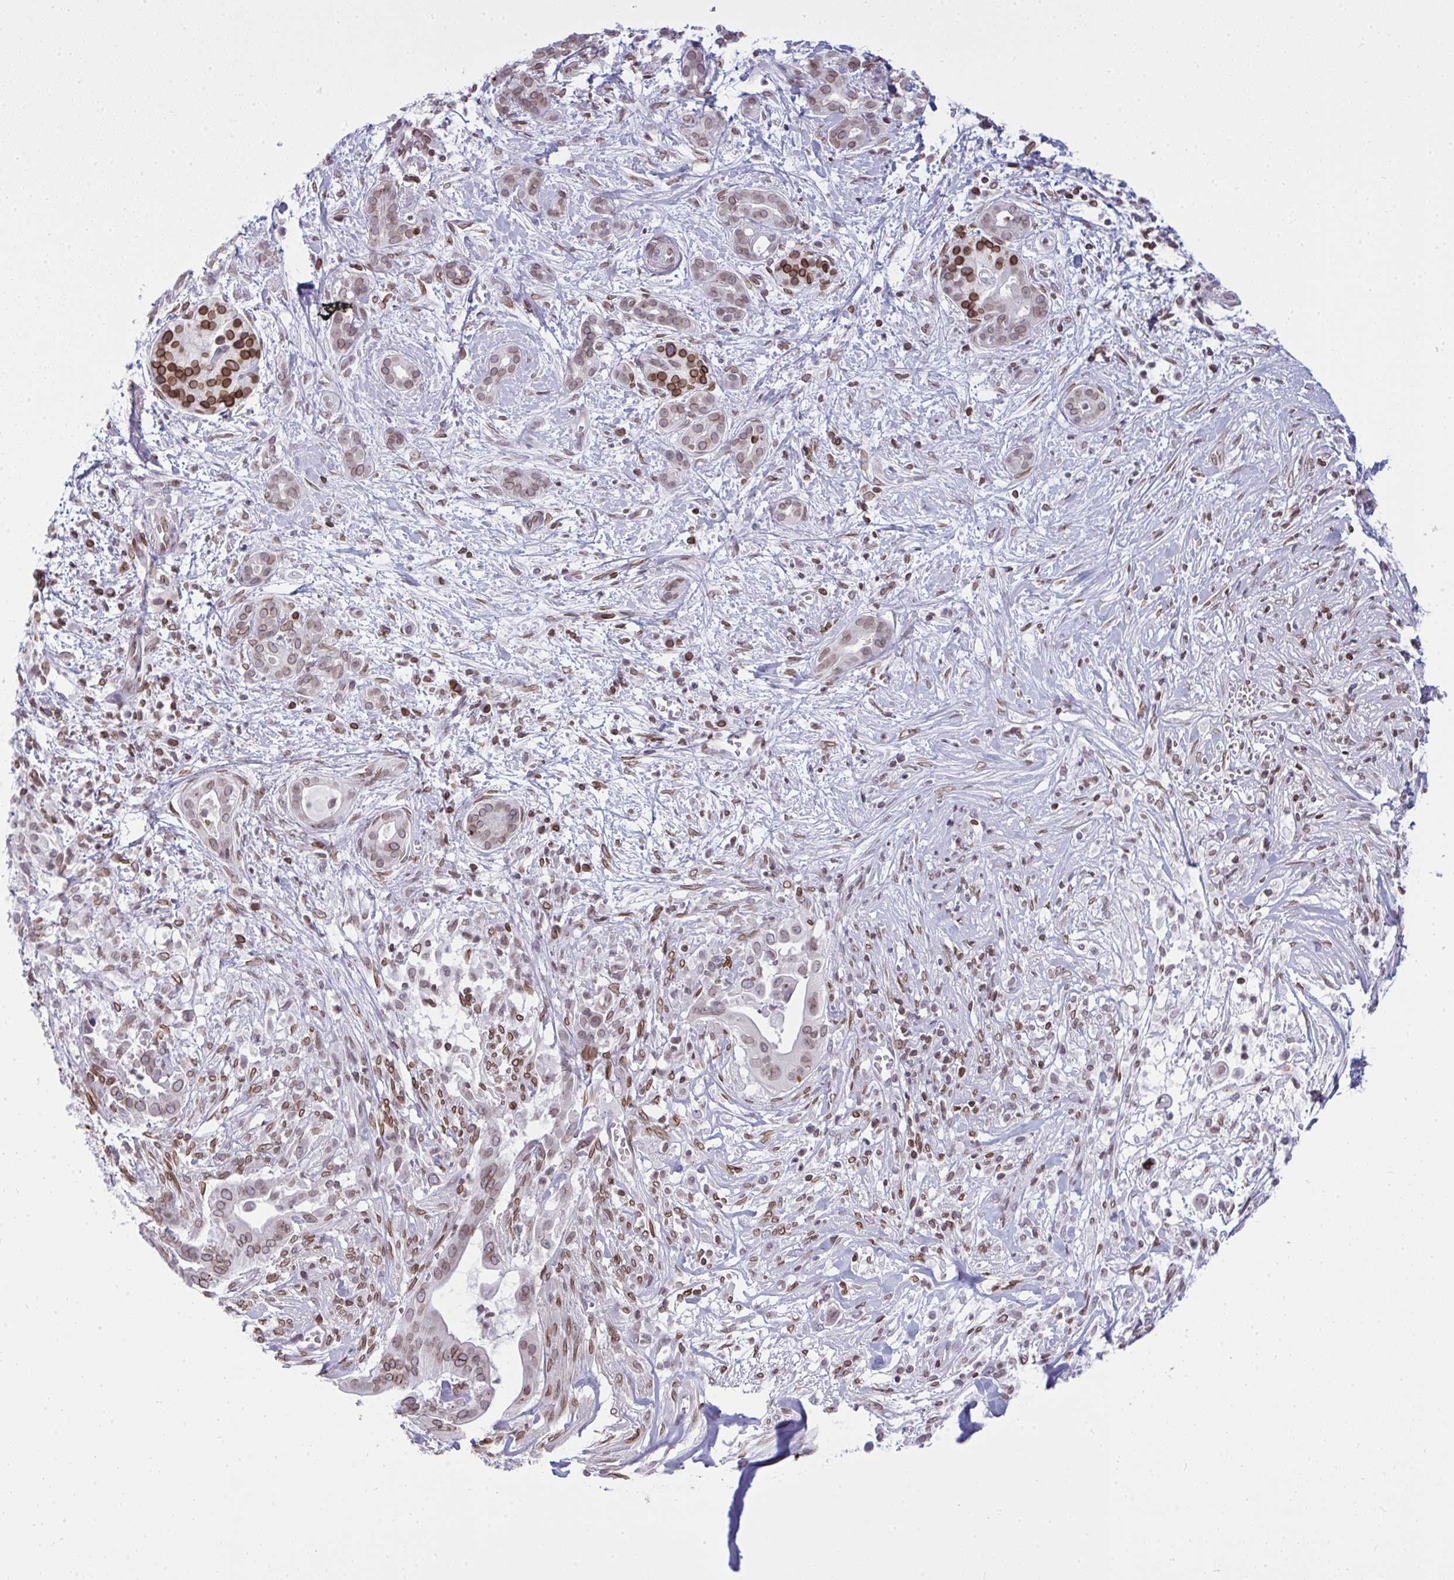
{"staining": {"intensity": "weak", "quantity": ">75%", "location": "cytoplasmic/membranous,nuclear"}, "tissue": "pancreatic cancer", "cell_type": "Tumor cells", "image_type": "cancer", "snomed": [{"axis": "morphology", "description": "Adenocarcinoma, NOS"}, {"axis": "topography", "description": "Pancreas"}], "caption": "Immunohistochemical staining of adenocarcinoma (pancreatic) displays low levels of weak cytoplasmic/membranous and nuclear staining in approximately >75% of tumor cells.", "gene": "LMNB2", "patient": {"sex": "male", "age": 61}}